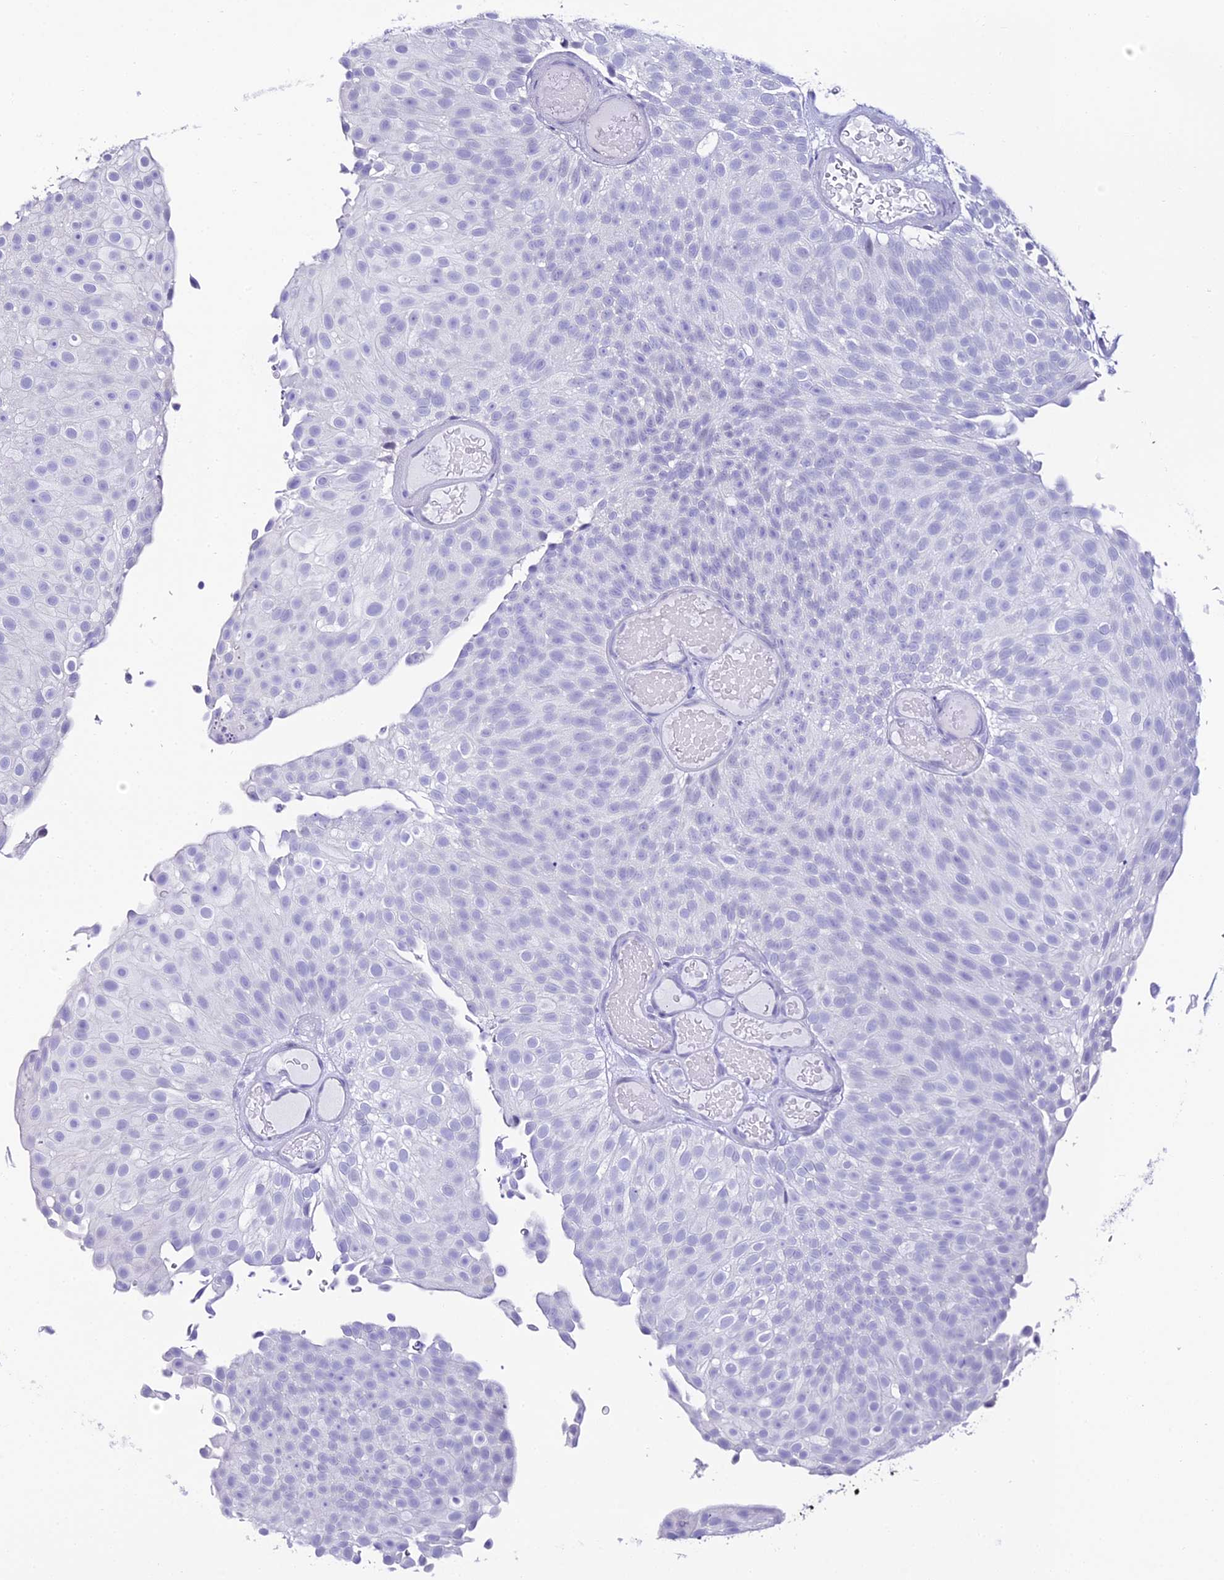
{"staining": {"intensity": "negative", "quantity": "none", "location": "none"}, "tissue": "urothelial cancer", "cell_type": "Tumor cells", "image_type": "cancer", "snomed": [{"axis": "morphology", "description": "Urothelial carcinoma, Low grade"}, {"axis": "topography", "description": "Urinary bladder"}], "caption": "There is no significant expression in tumor cells of low-grade urothelial carcinoma. (Stains: DAB (3,3'-diaminobenzidine) immunohistochemistry with hematoxylin counter stain, Microscopy: brightfield microscopy at high magnification).", "gene": "ABHD14A-ACY1", "patient": {"sex": "male", "age": 78}}